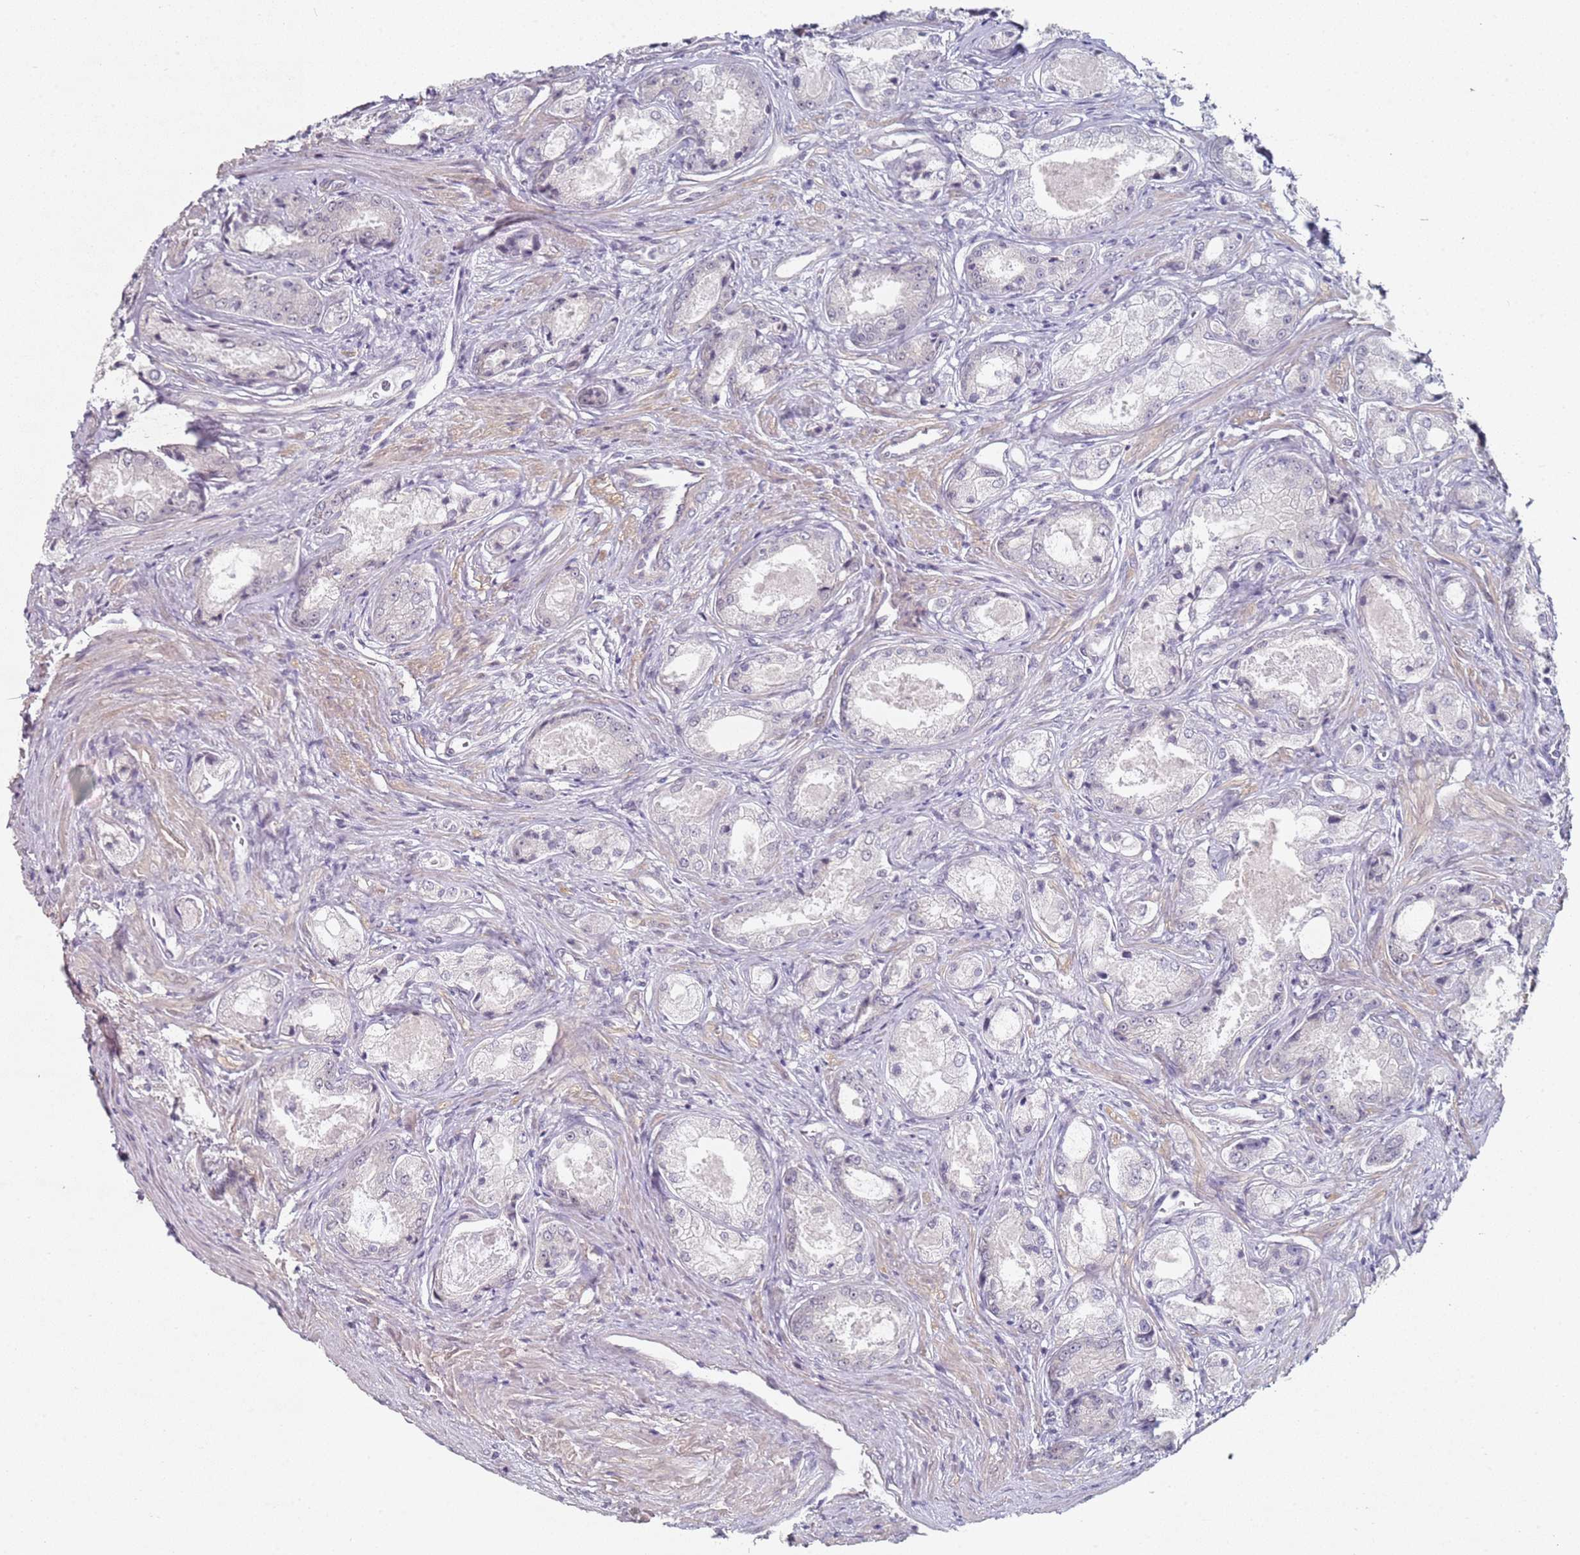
{"staining": {"intensity": "negative", "quantity": "none", "location": "none"}, "tissue": "prostate cancer", "cell_type": "Tumor cells", "image_type": "cancer", "snomed": [{"axis": "morphology", "description": "Adenocarcinoma, Low grade"}, {"axis": "topography", "description": "Prostate"}], "caption": "Prostate adenocarcinoma (low-grade) was stained to show a protein in brown. There is no significant staining in tumor cells.", "gene": "ATF6B", "patient": {"sex": "male", "age": 68}}